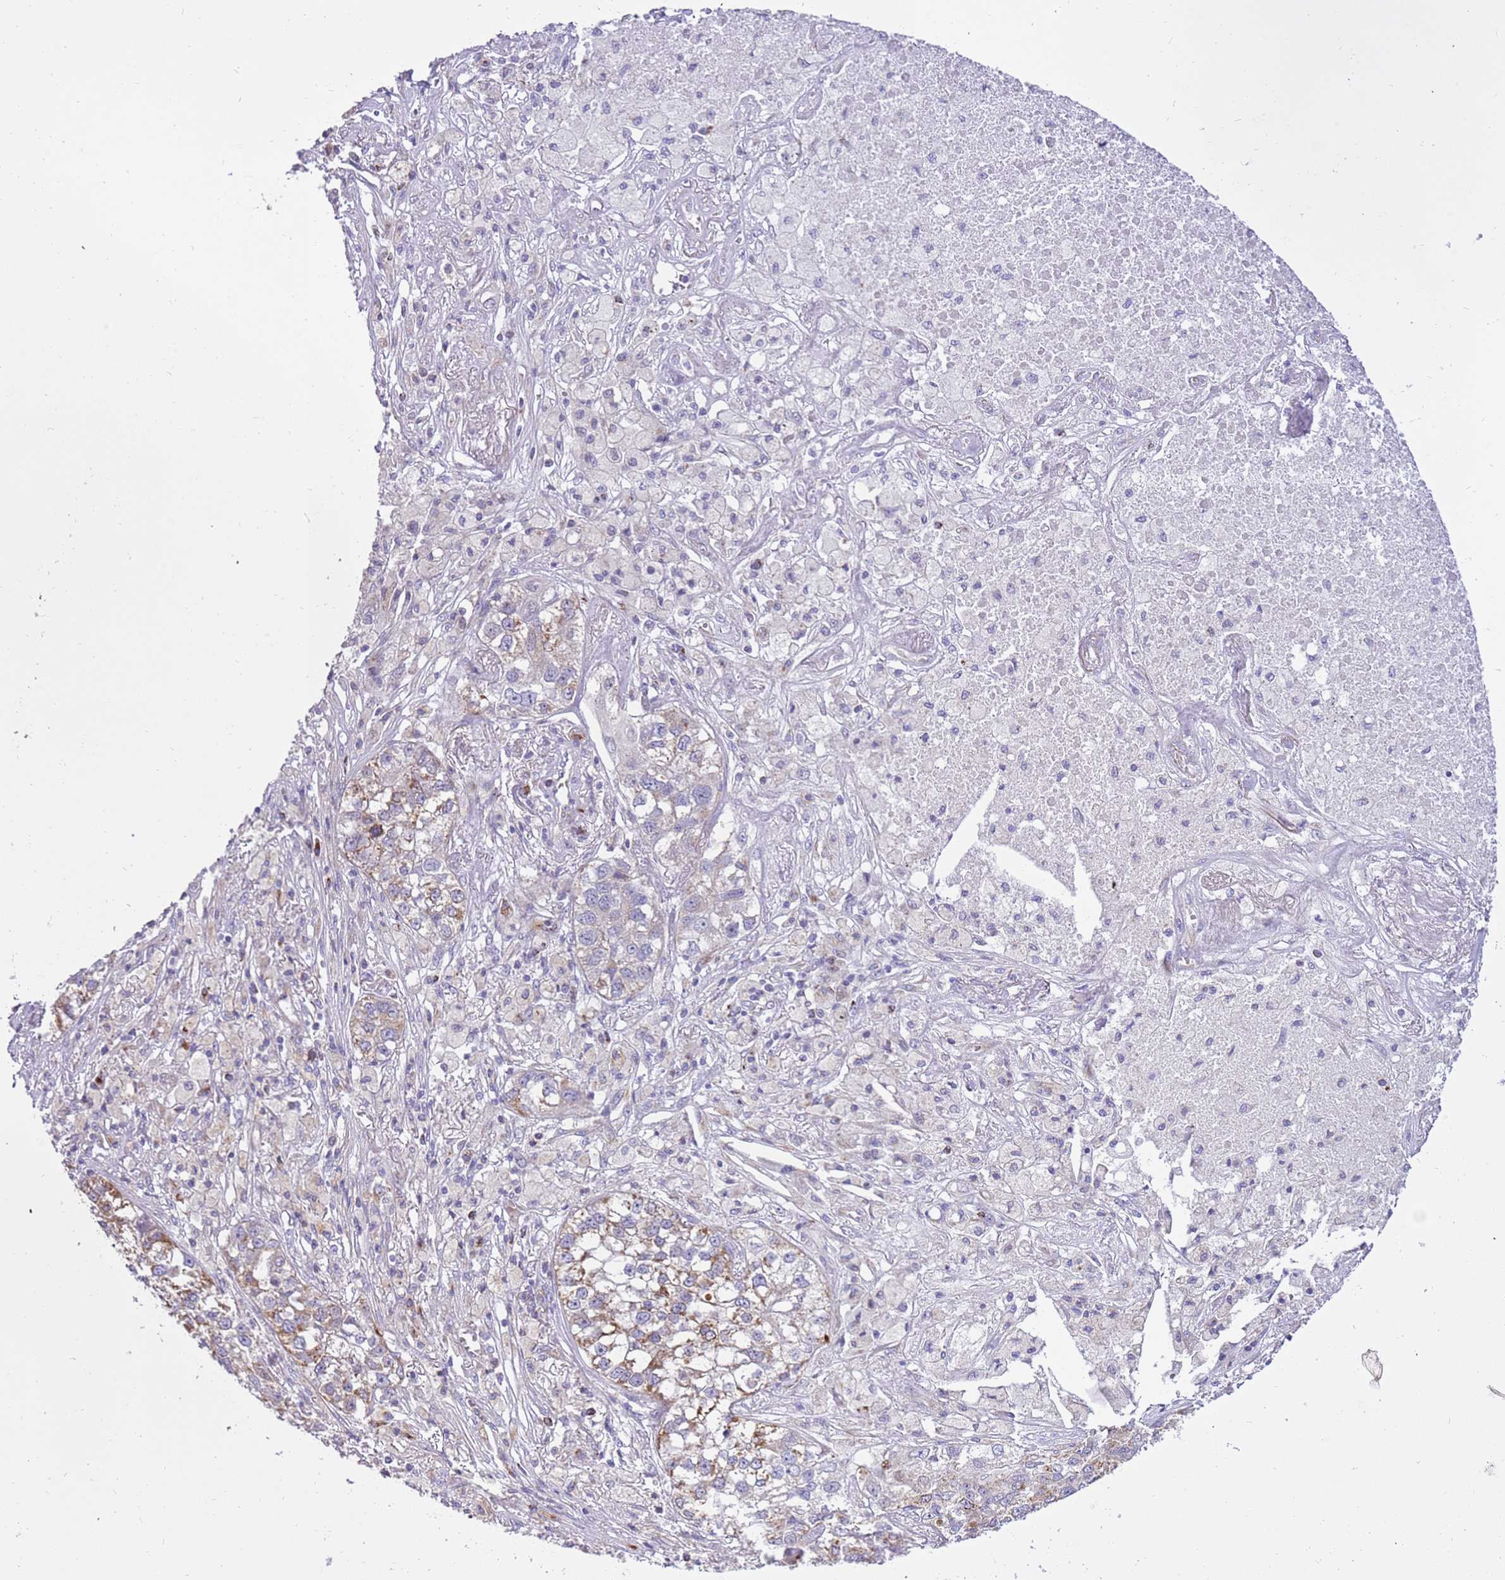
{"staining": {"intensity": "moderate", "quantity": "25%-75%", "location": "cytoplasmic/membranous"}, "tissue": "lung cancer", "cell_type": "Tumor cells", "image_type": "cancer", "snomed": [{"axis": "morphology", "description": "Adenocarcinoma, NOS"}, {"axis": "topography", "description": "Lung"}], "caption": "This is an image of immunohistochemistry staining of lung cancer (adenocarcinoma), which shows moderate positivity in the cytoplasmic/membranous of tumor cells.", "gene": "COX17", "patient": {"sex": "male", "age": 49}}